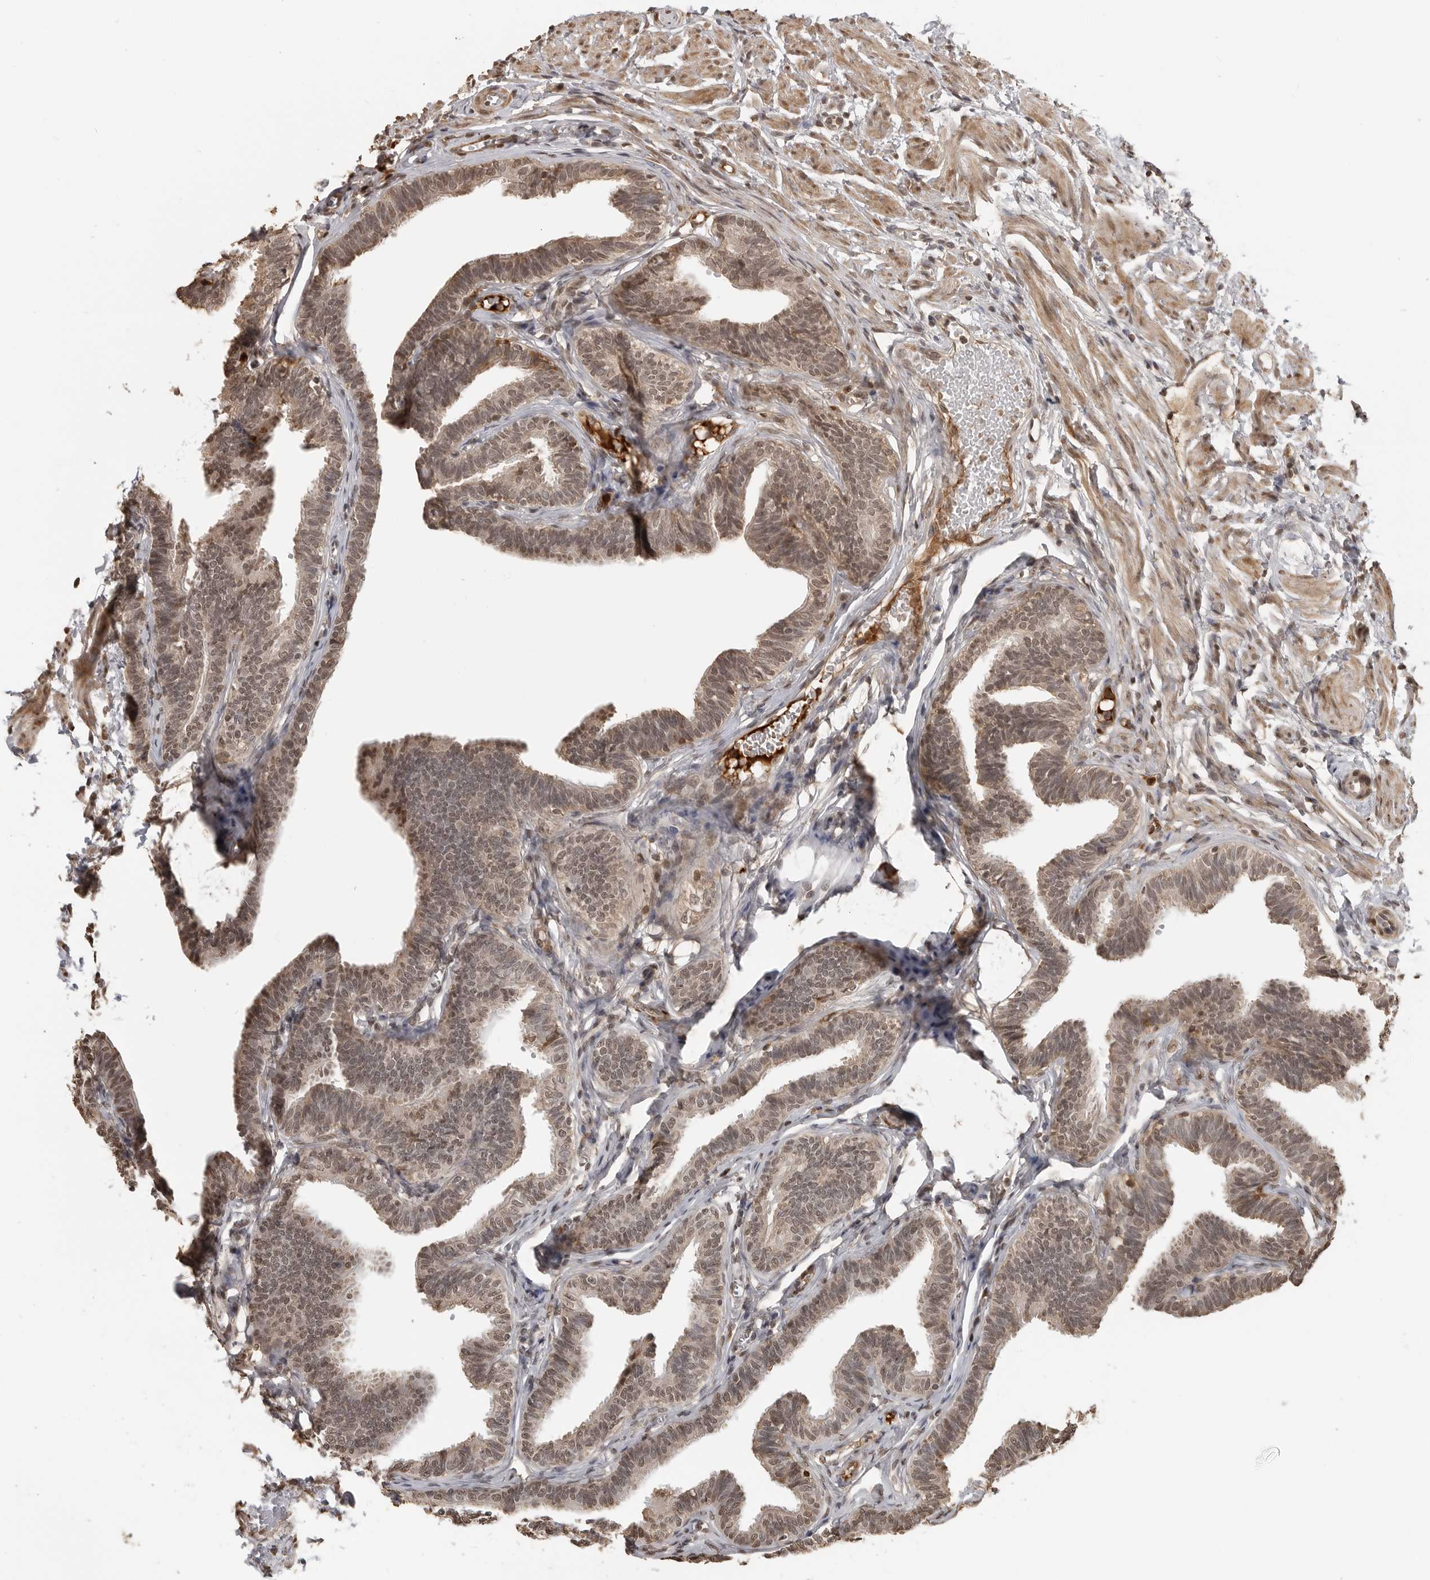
{"staining": {"intensity": "weak", "quantity": ">75%", "location": "nuclear"}, "tissue": "fallopian tube", "cell_type": "Glandular cells", "image_type": "normal", "snomed": [{"axis": "morphology", "description": "Normal tissue, NOS"}, {"axis": "topography", "description": "Fallopian tube"}, {"axis": "topography", "description": "Ovary"}], "caption": "Approximately >75% of glandular cells in unremarkable human fallopian tube reveal weak nuclear protein expression as visualized by brown immunohistochemical staining.", "gene": "CLOCK", "patient": {"sex": "female", "age": 23}}